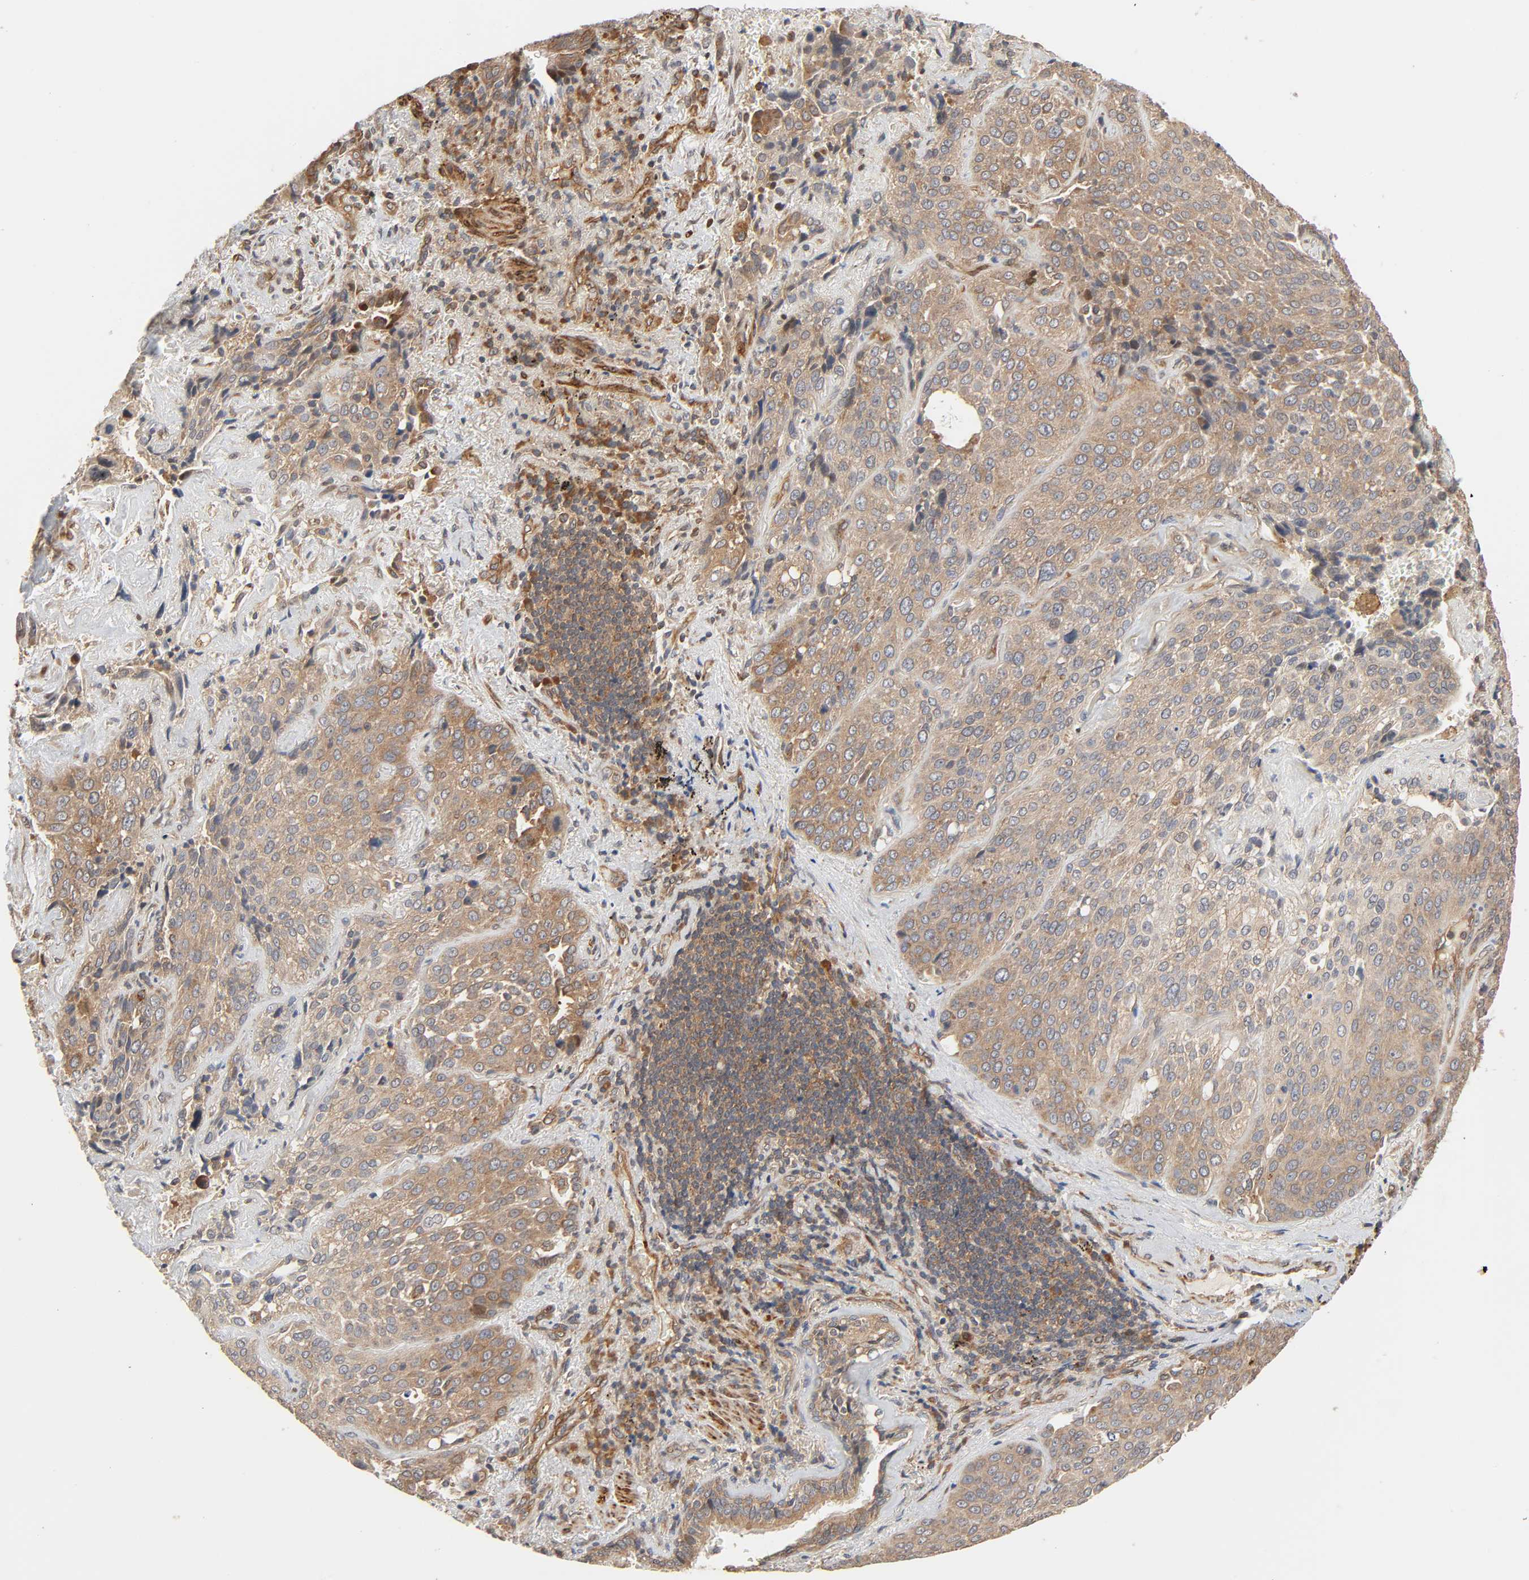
{"staining": {"intensity": "moderate", "quantity": ">75%", "location": "cytoplasmic/membranous"}, "tissue": "lung cancer", "cell_type": "Tumor cells", "image_type": "cancer", "snomed": [{"axis": "morphology", "description": "Squamous cell carcinoma, NOS"}, {"axis": "topography", "description": "Lung"}], "caption": "Squamous cell carcinoma (lung) was stained to show a protein in brown. There is medium levels of moderate cytoplasmic/membranous positivity in about >75% of tumor cells.", "gene": "NEMF", "patient": {"sex": "male", "age": 54}}